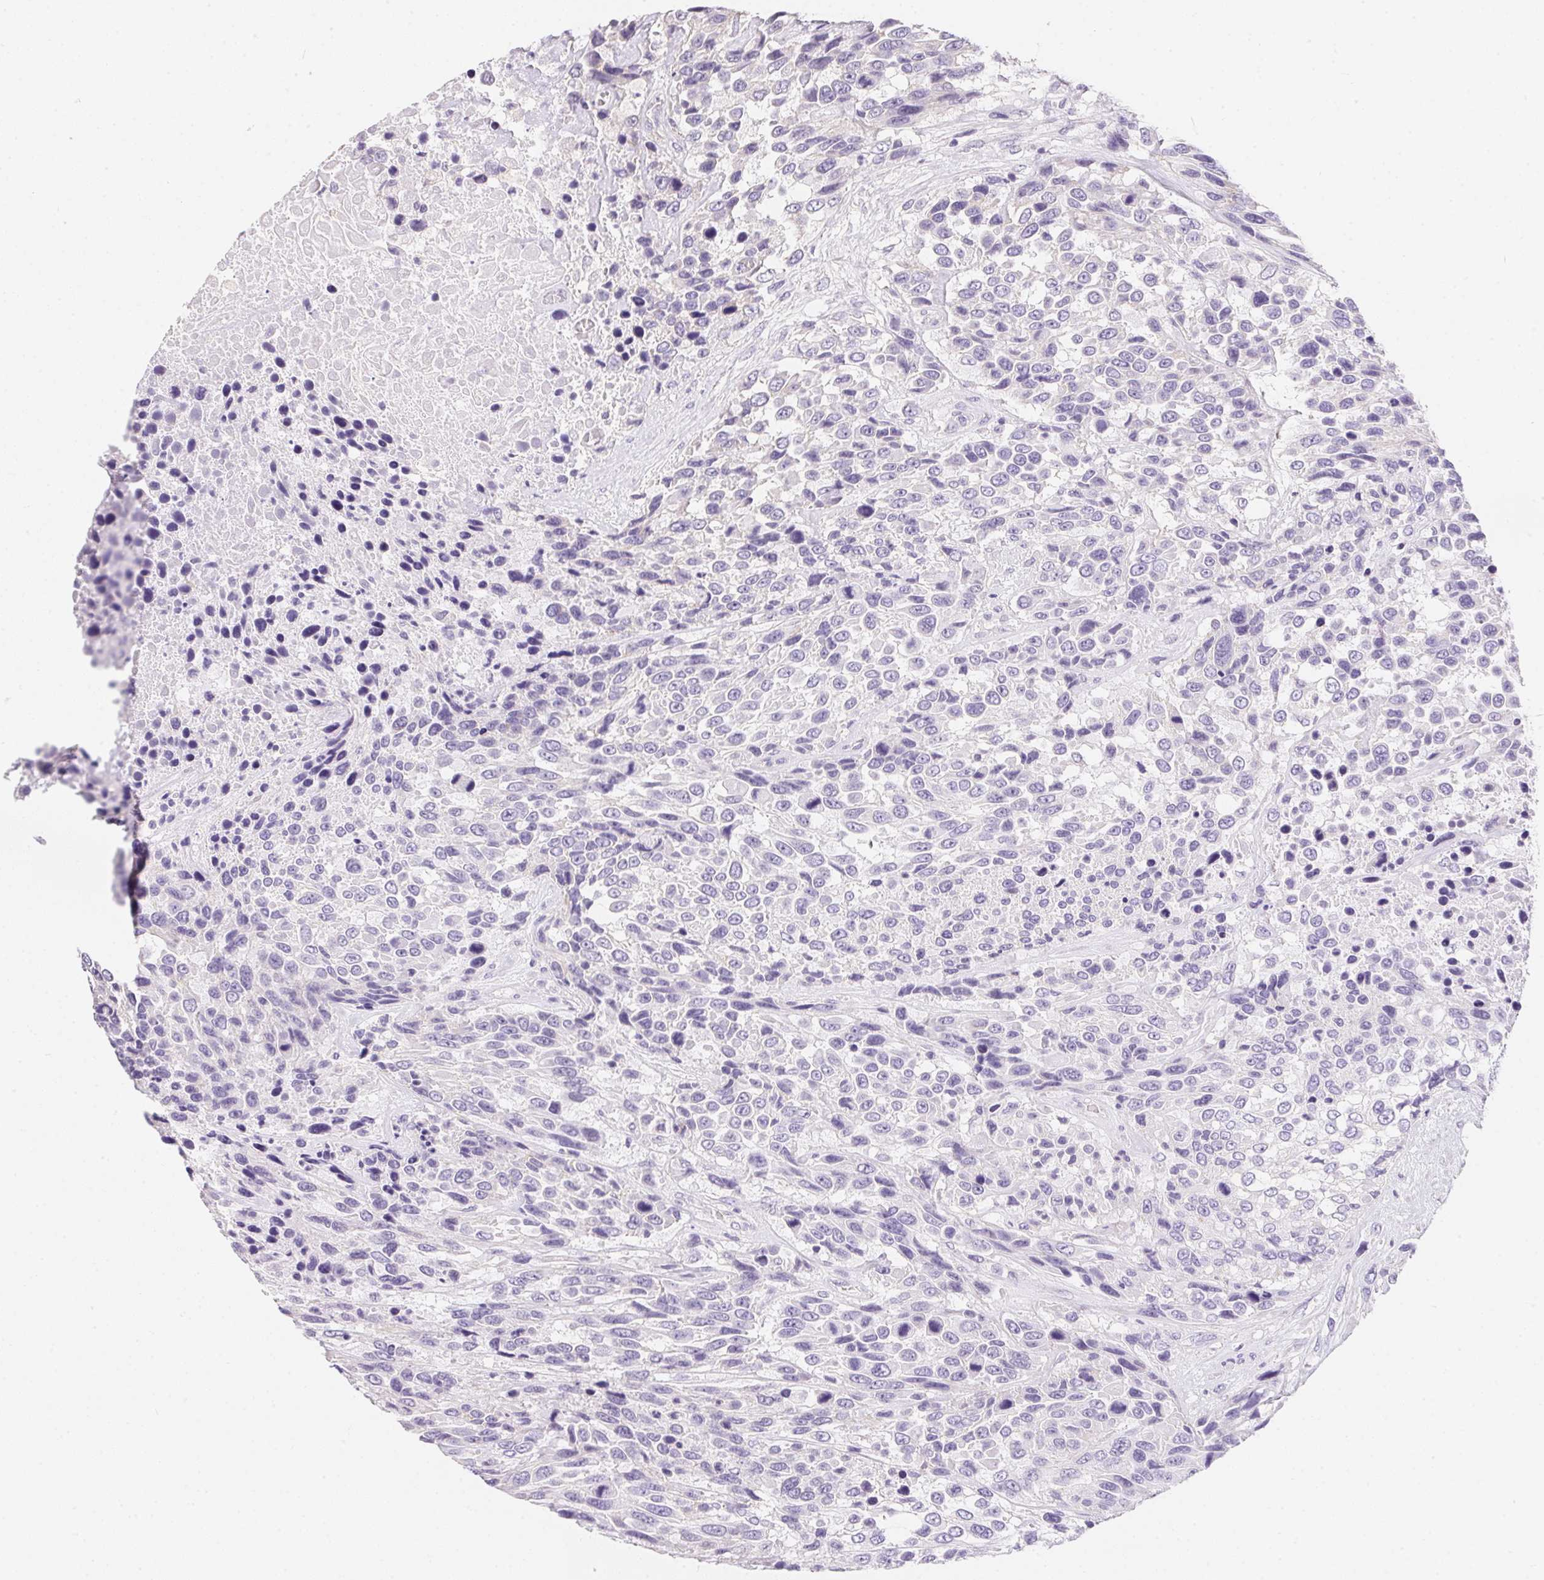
{"staining": {"intensity": "negative", "quantity": "none", "location": "none"}, "tissue": "urothelial cancer", "cell_type": "Tumor cells", "image_type": "cancer", "snomed": [{"axis": "morphology", "description": "Urothelial carcinoma, High grade"}, {"axis": "topography", "description": "Urinary bladder"}], "caption": "The photomicrograph exhibits no significant positivity in tumor cells of urothelial carcinoma (high-grade).", "gene": "AQP5", "patient": {"sex": "female", "age": 70}}